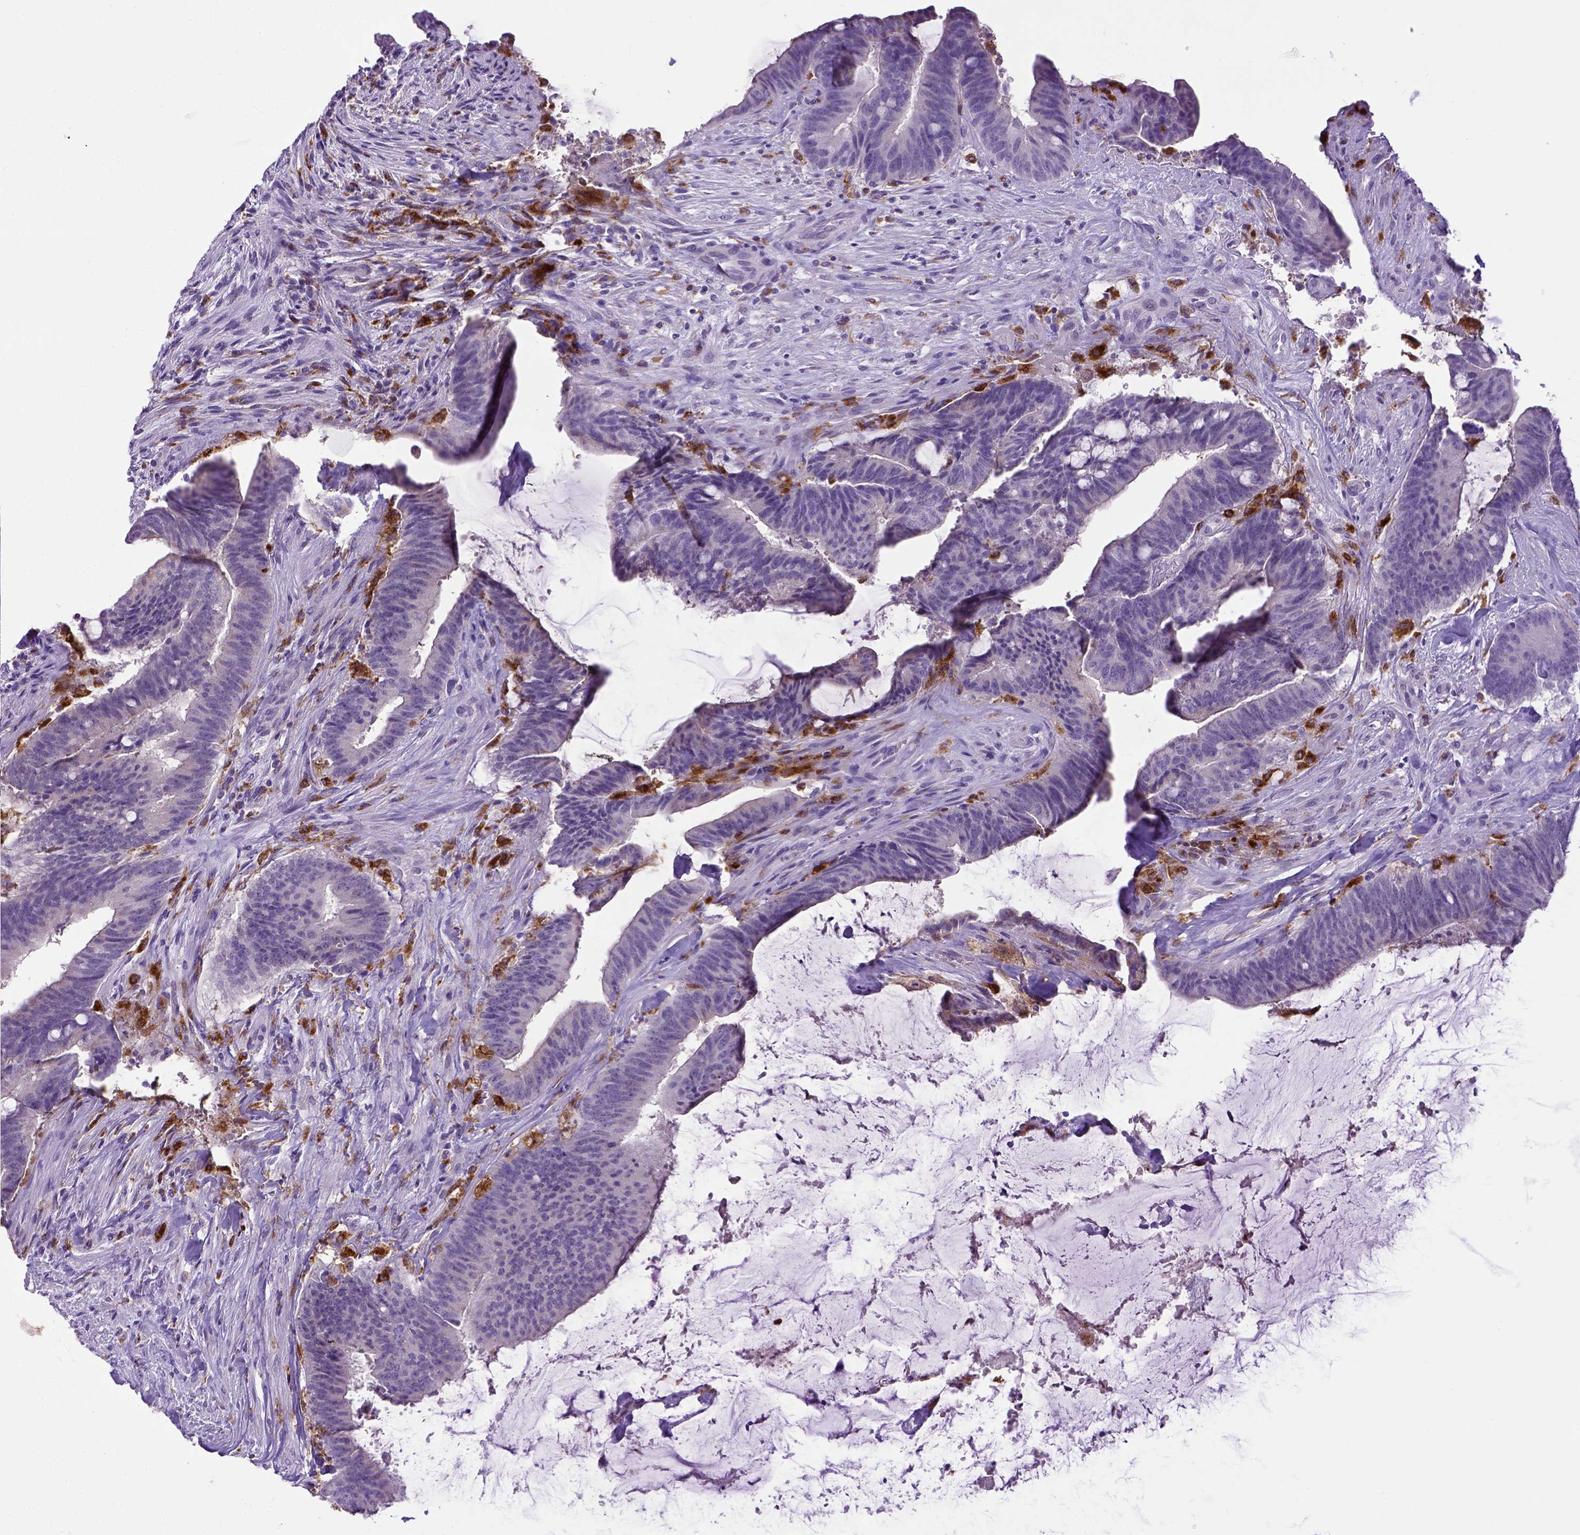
{"staining": {"intensity": "negative", "quantity": "none", "location": "none"}, "tissue": "colorectal cancer", "cell_type": "Tumor cells", "image_type": "cancer", "snomed": [{"axis": "morphology", "description": "Adenocarcinoma, NOS"}, {"axis": "topography", "description": "Colon"}], "caption": "Immunohistochemical staining of human colorectal cancer (adenocarcinoma) shows no significant staining in tumor cells. The staining is performed using DAB (3,3'-diaminobenzidine) brown chromogen with nuclei counter-stained in using hematoxylin.", "gene": "CD68", "patient": {"sex": "female", "age": 43}}